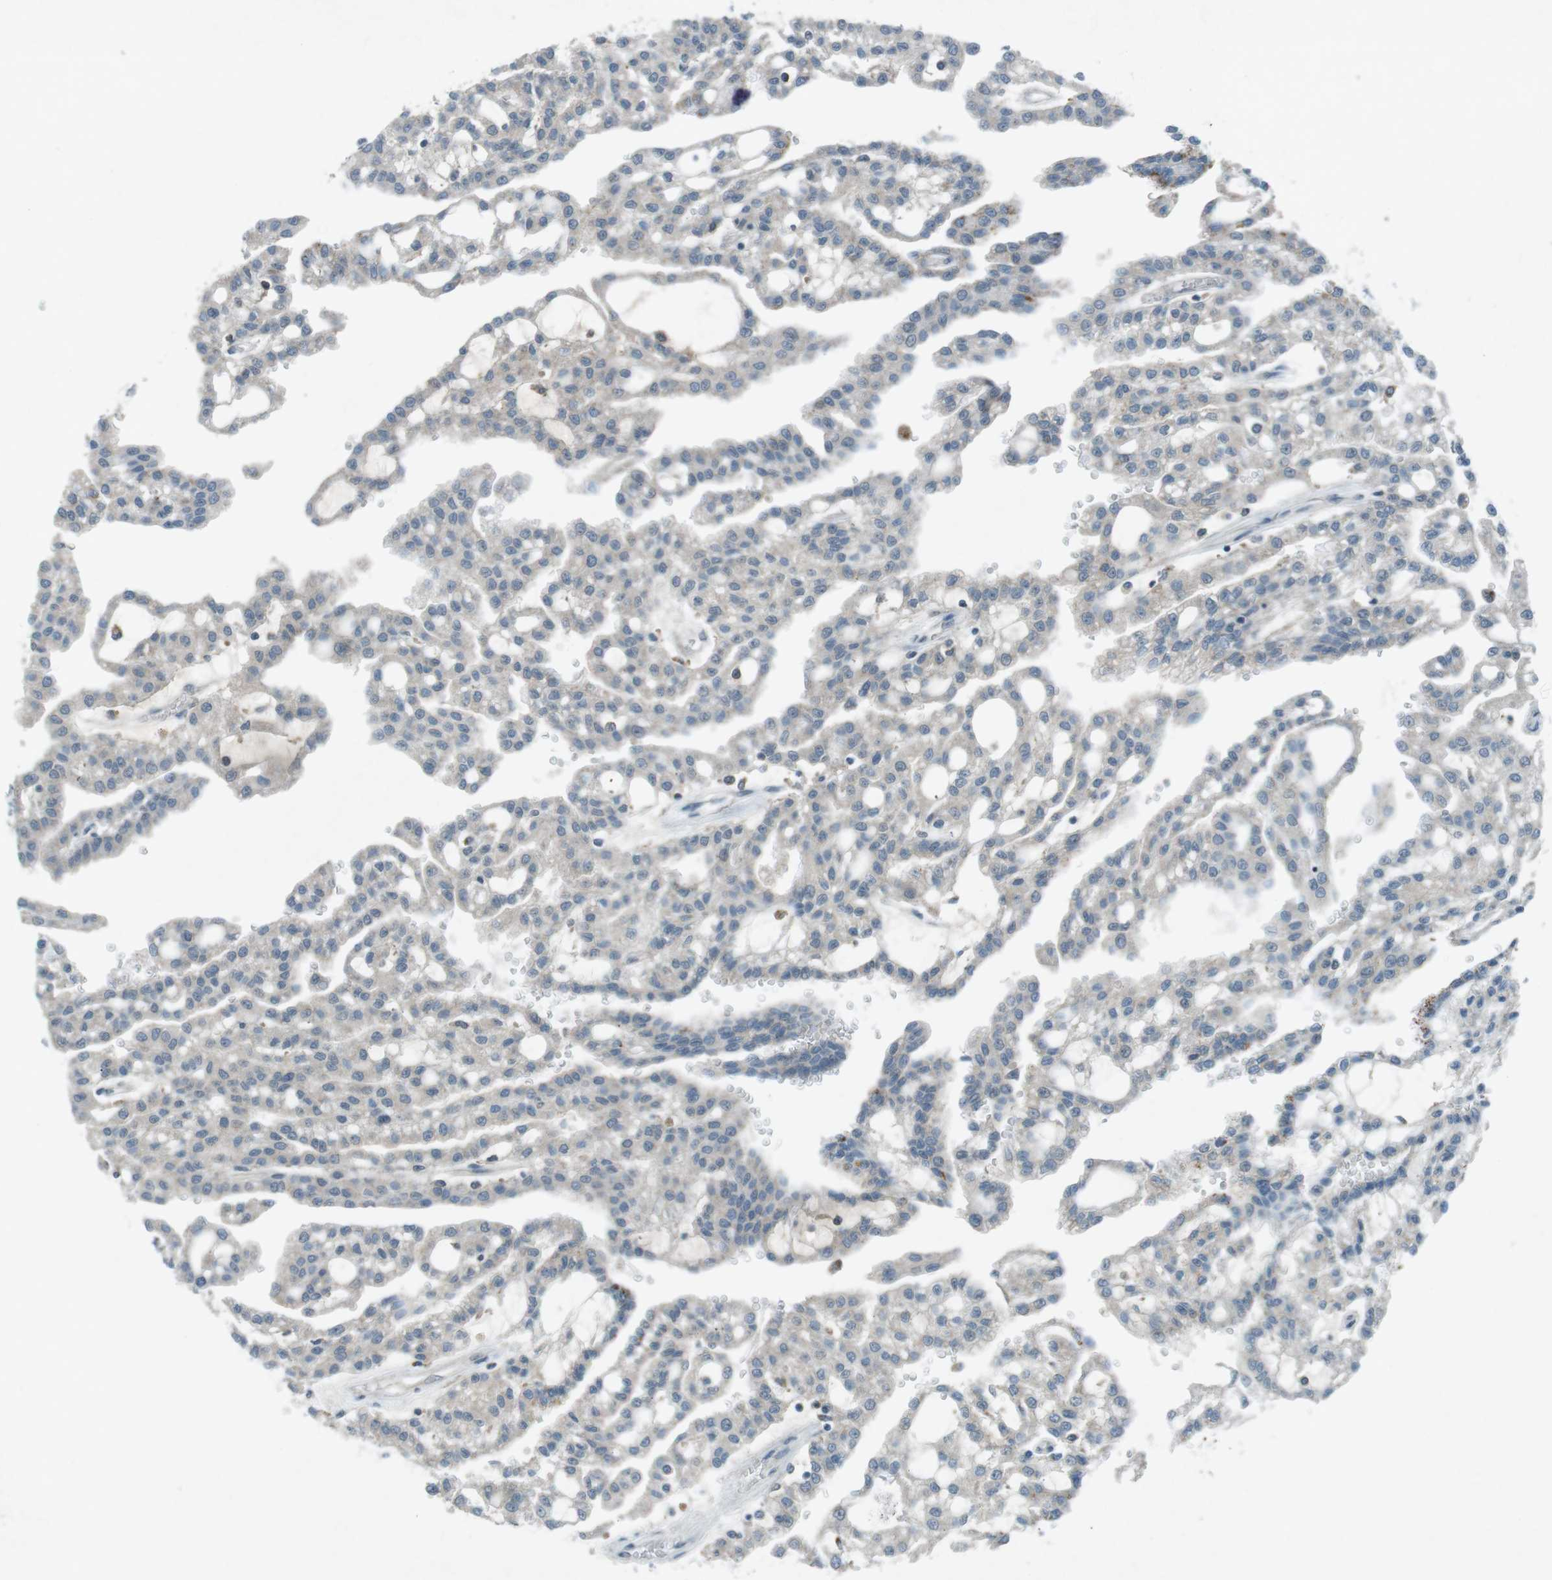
{"staining": {"intensity": "negative", "quantity": "none", "location": "none"}, "tissue": "renal cancer", "cell_type": "Tumor cells", "image_type": "cancer", "snomed": [{"axis": "morphology", "description": "Adenocarcinoma, NOS"}, {"axis": "topography", "description": "Kidney"}], "caption": "Immunohistochemistry (IHC) micrograph of neoplastic tissue: renal cancer (adenocarcinoma) stained with DAB (3,3'-diaminobenzidine) shows no significant protein expression in tumor cells.", "gene": "FCRLA", "patient": {"sex": "male", "age": 63}}